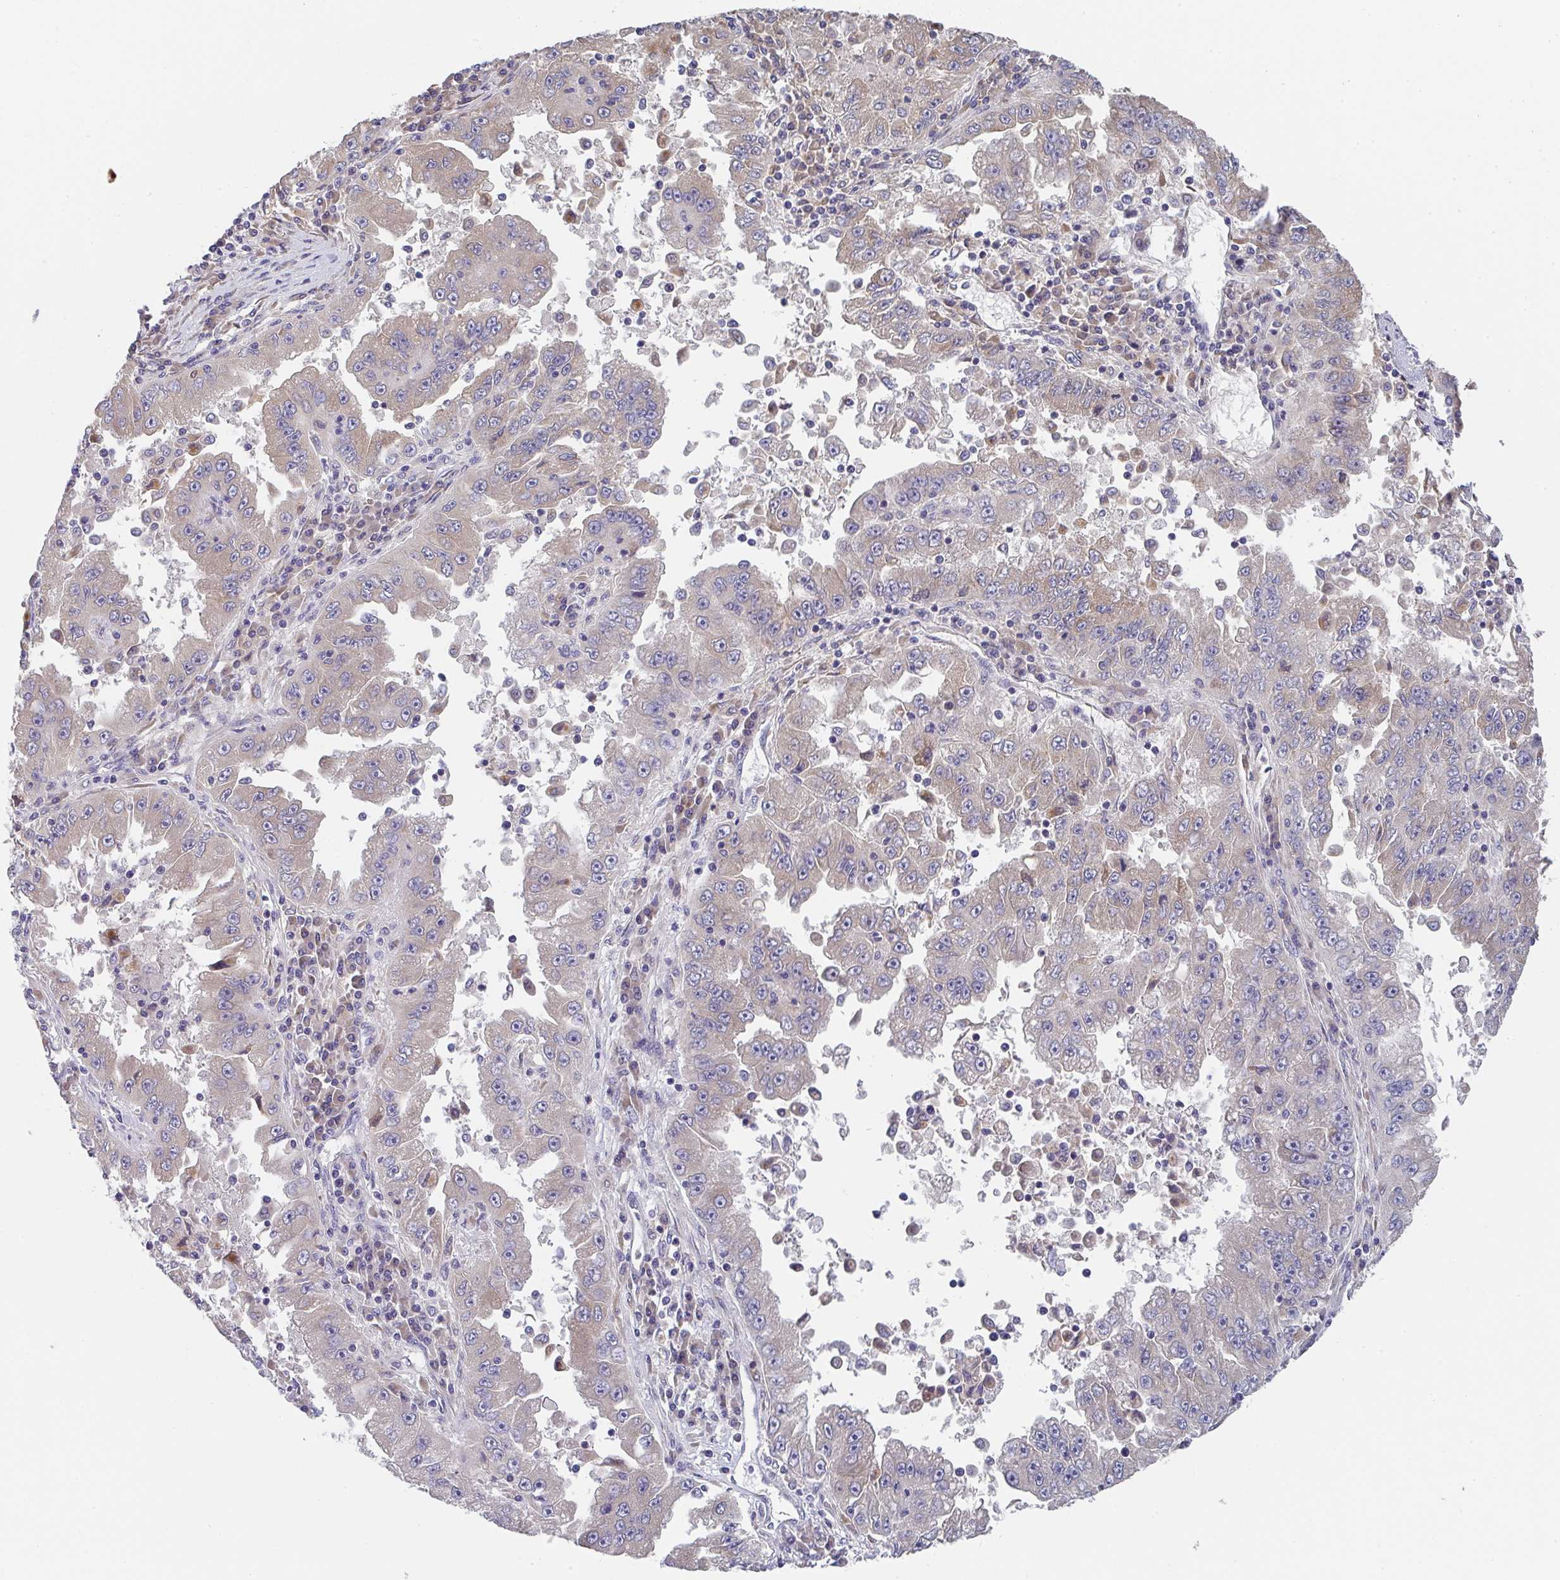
{"staining": {"intensity": "negative", "quantity": "none", "location": "none"}, "tissue": "lung cancer", "cell_type": "Tumor cells", "image_type": "cancer", "snomed": [{"axis": "morphology", "description": "Adenocarcinoma, NOS"}, {"axis": "morphology", "description": "Adenocarcinoma primary or metastatic"}, {"axis": "topography", "description": "Lung"}], "caption": "Tumor cells show no significant protein expression in lung adenocarcinoma primary or metastatic.", "gene": "TSPAN31", "patient": {"sex": "male", "age": 74}}